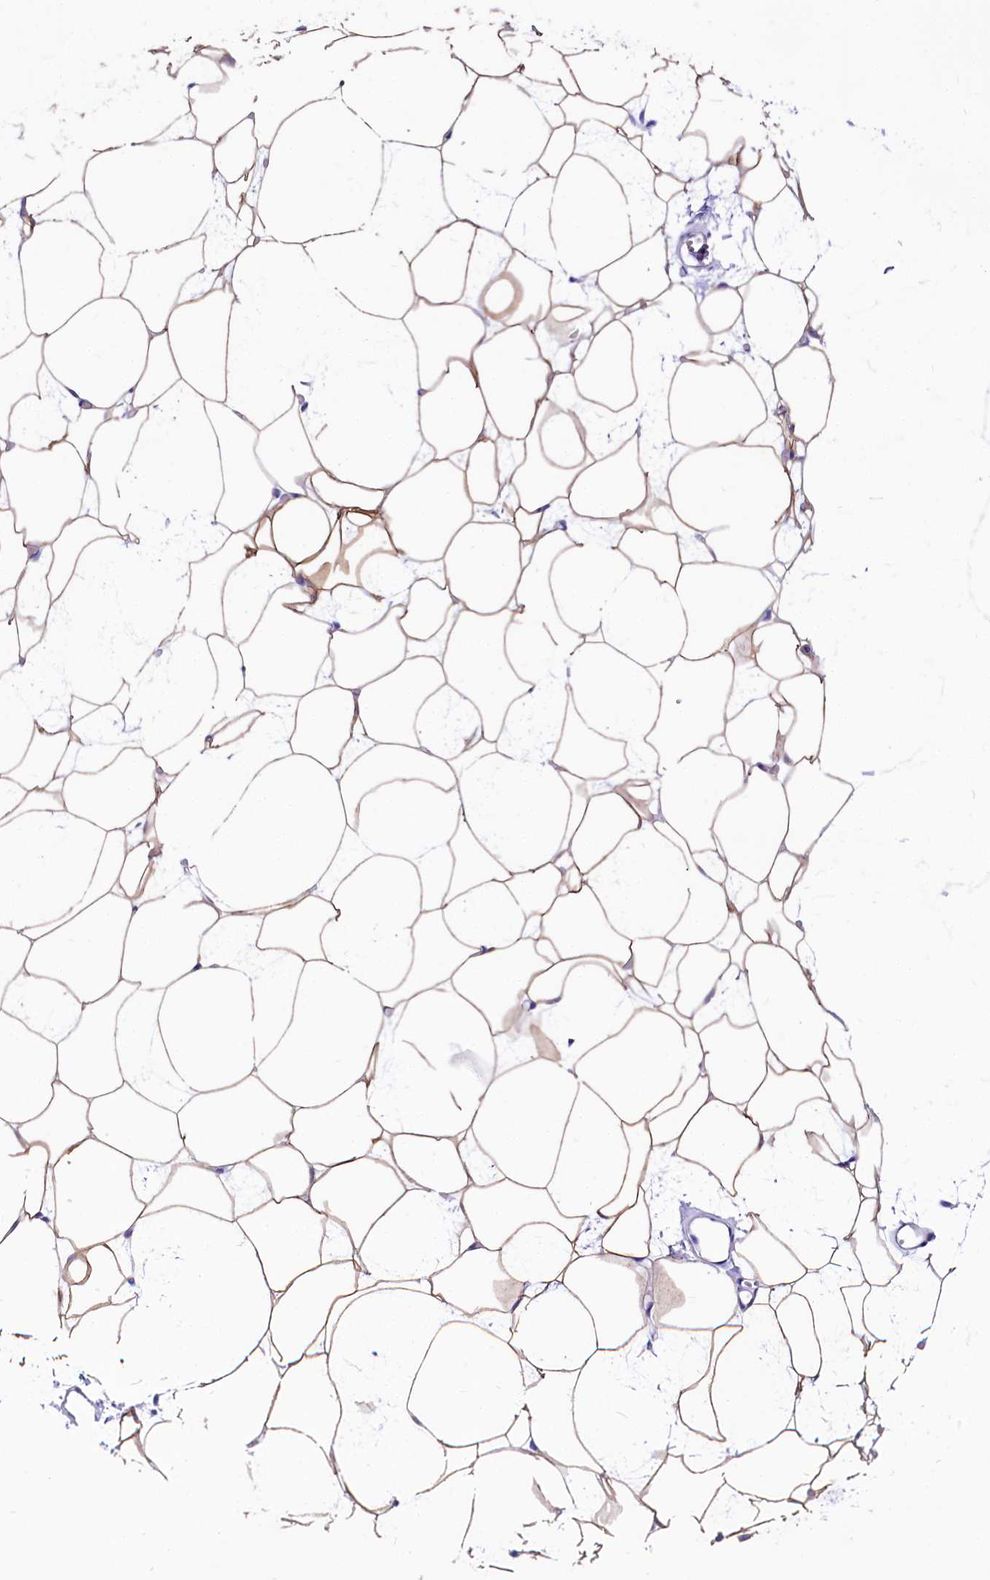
{"staining": {"intensity": "weak", "quantity": ">75%", "location": "cytoplasmic/membranous"}, "tissue": "adipose tissue", "cell_type": "Adipocytes", "image_type": "normal", "snomed": [{"axis": "morphology", "description": "Normal tissue, NOS"}, {"axis": "topography", "description": "Breast"}], "caption": "Immunohistochemical staining of unremarkable human adipose tissue demonstrates weak cytoplasmic/membranous protein expression in approximately >75% of adipocytes.", "gene": "ABHD5", "patient": {"sex": "female", "age": 23}}